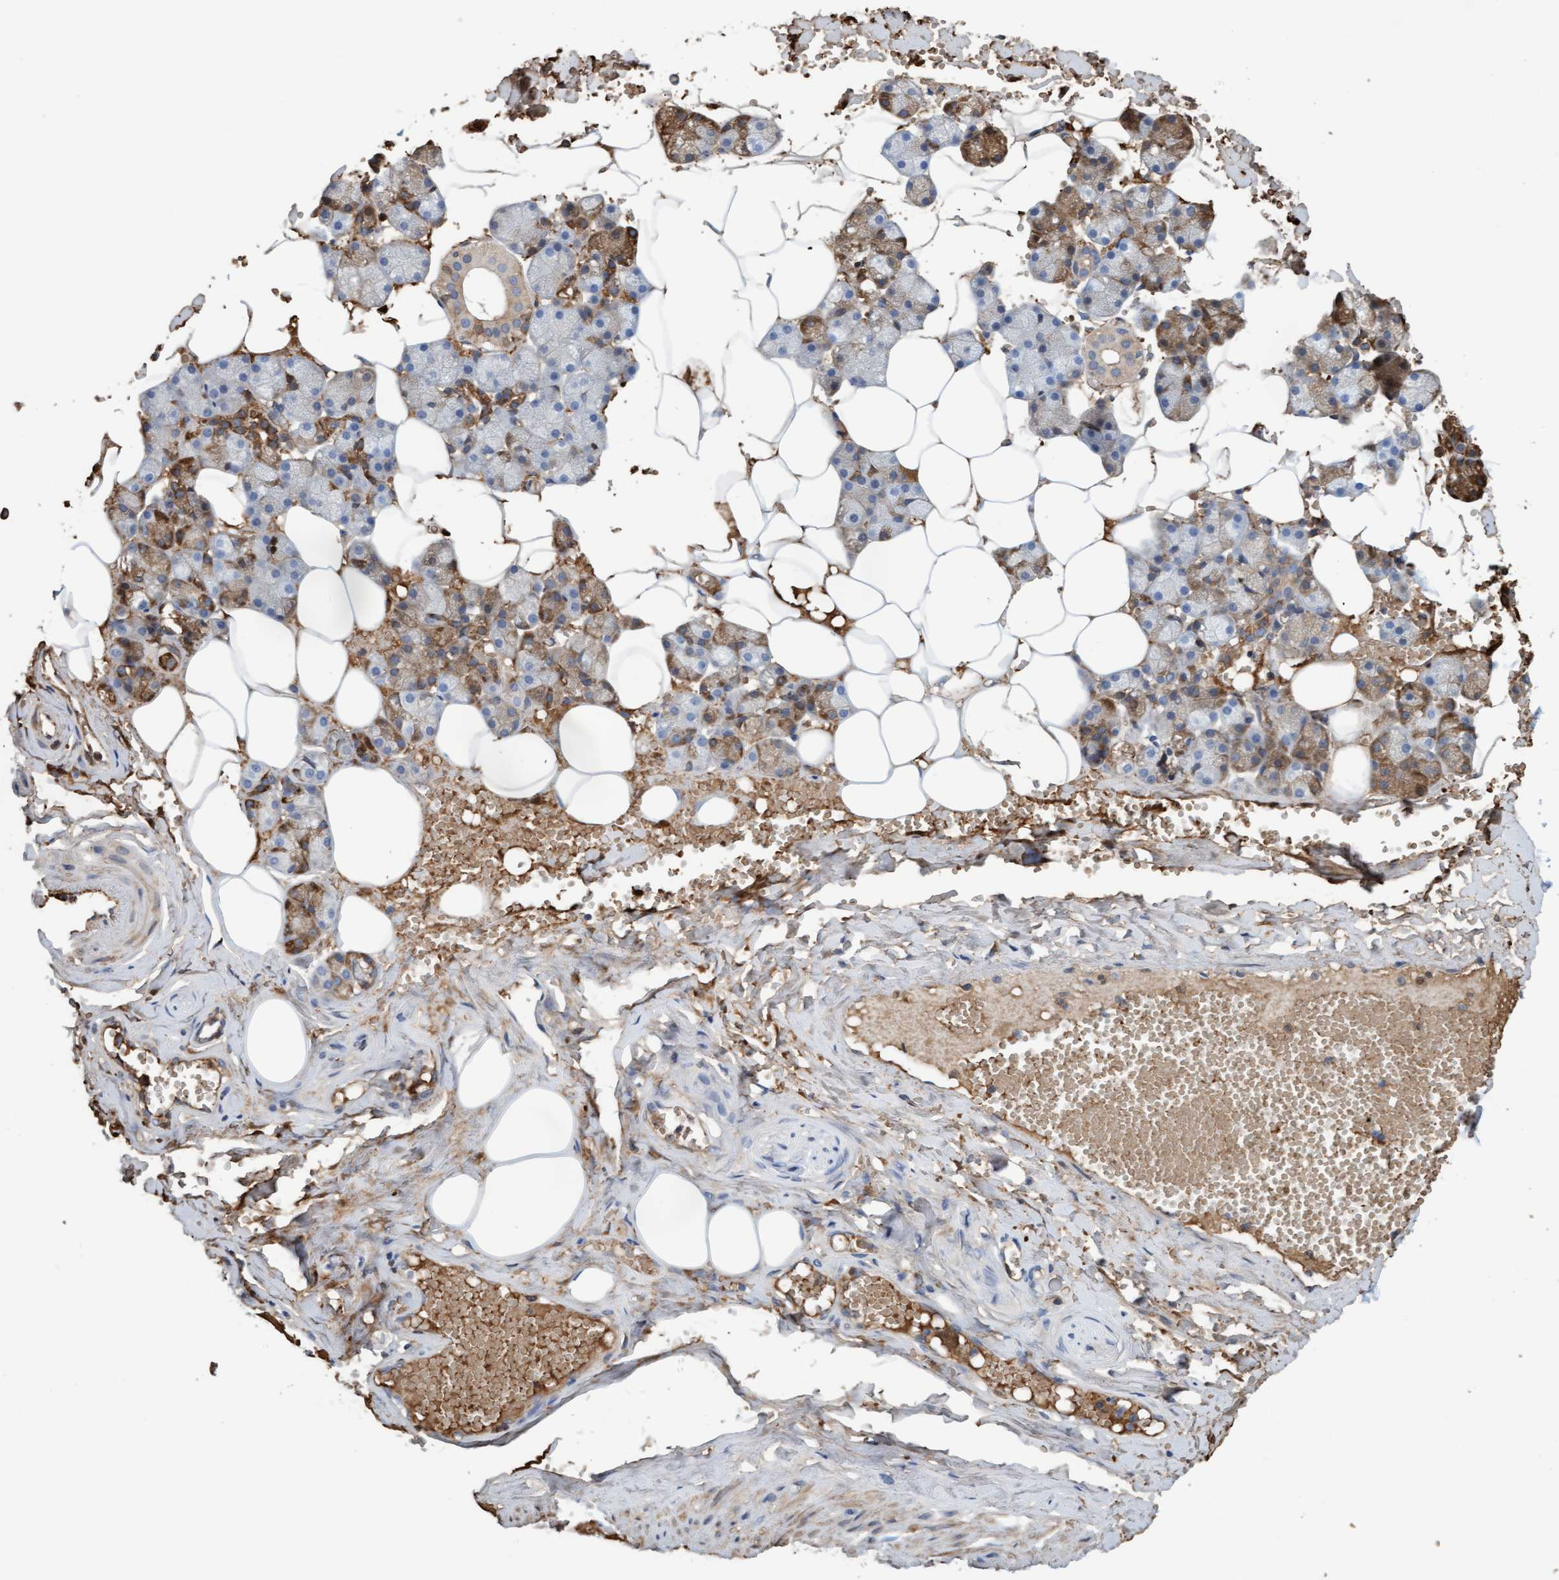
{"staining": {"intensity": "moderate", "quantity": "25%-75%", "location": "cytoplasmic/membranous"}, "tissue": "salivary gland", "cell_type": "Glandular cells", "image_type": "normal", "snomed": [{"axis": "morphology", "description": "Normal tissue, NOS"}, {"axis": "topography", "description": "Salivary gland"}], "caption": "Brown immunohistochemical staining in normal salivary gland exhibits moderate cytoplasmic/membranous positivity in approximately 25%-75% of glandular cells.", "gene": "P2RX5", "patient": {"sex": "male", "age": 62}}